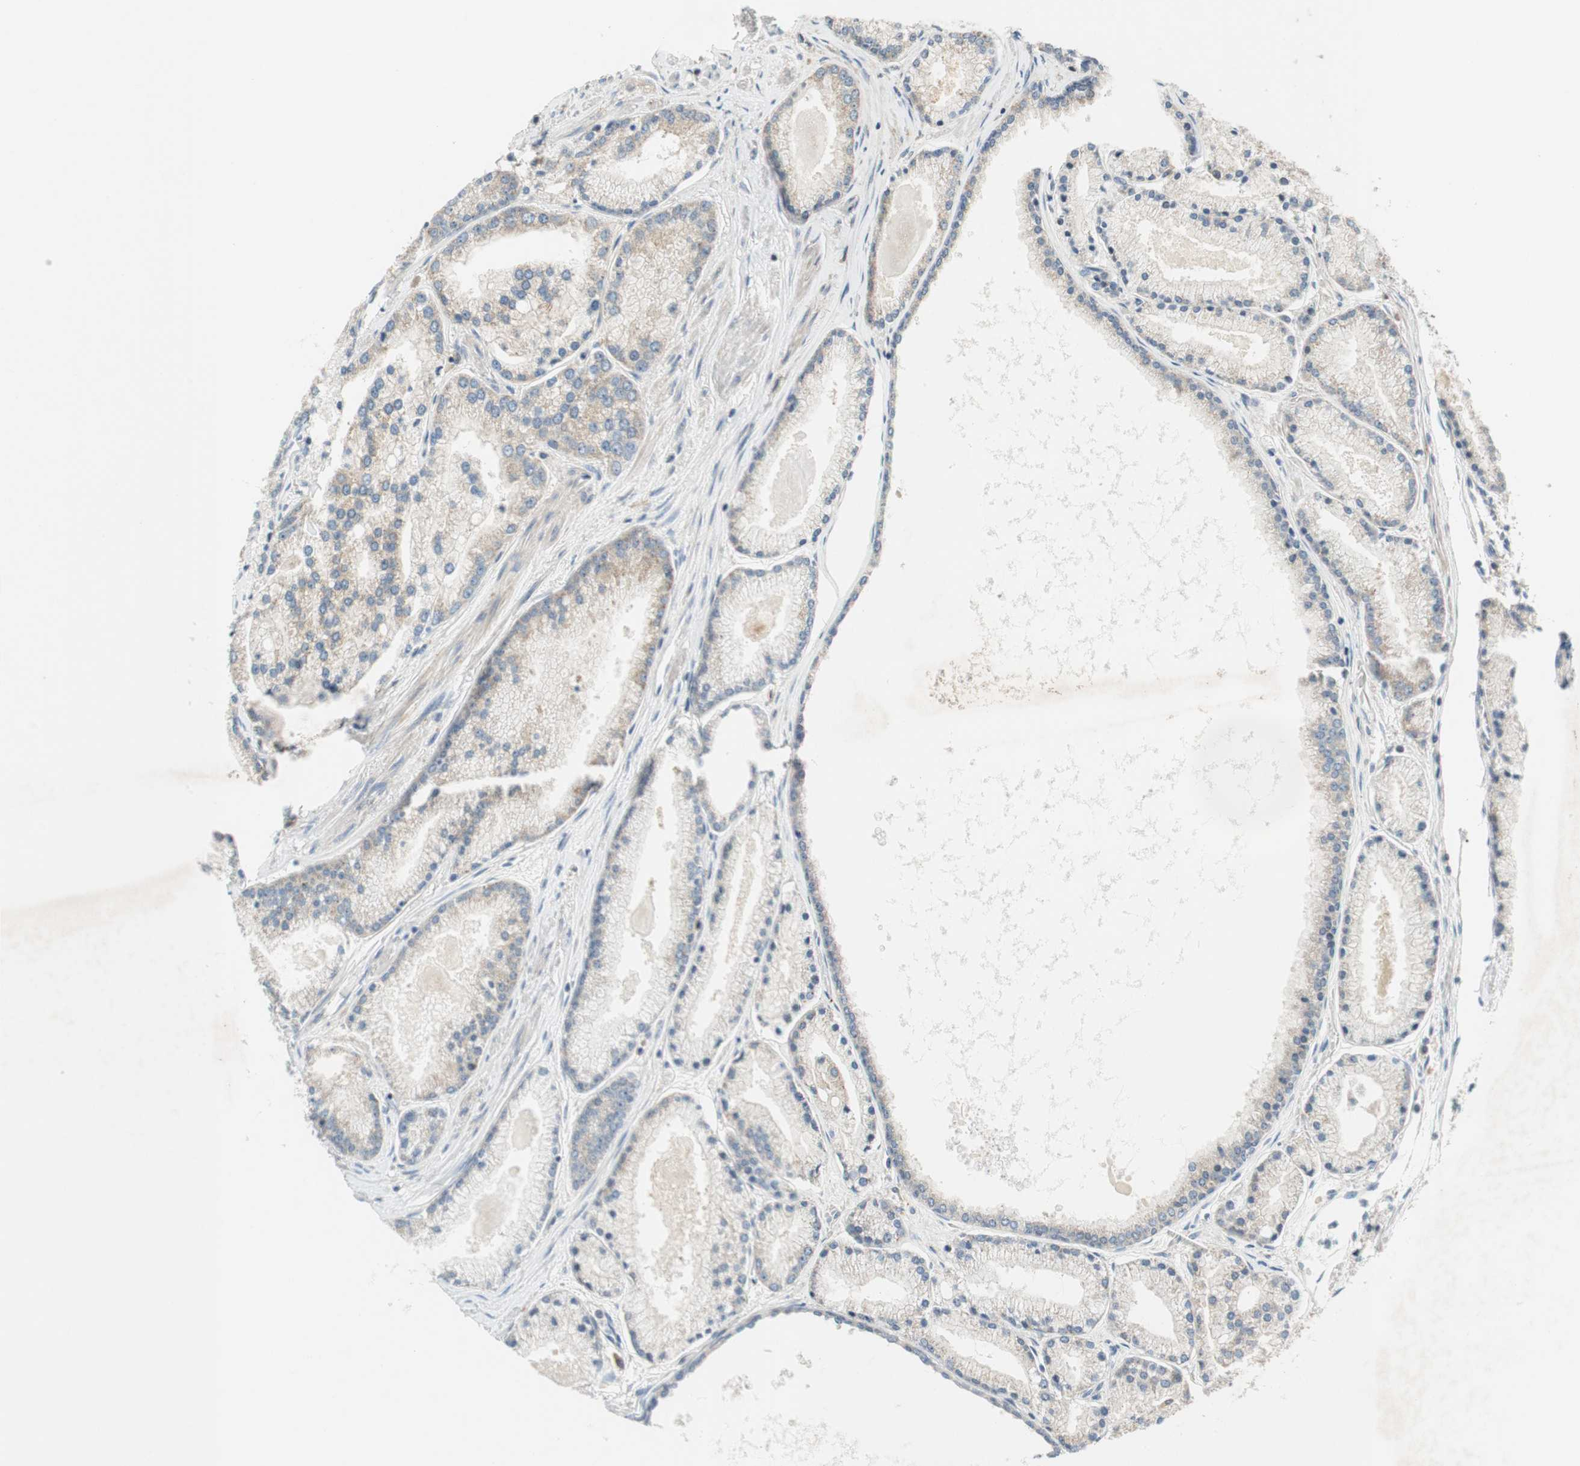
{"staining": {"intensity": "weak", "quantity": "25%-75%", "location": "cytoplasmic/membranous"}, "tissue": "prostate cancer", "cell_type": "Tumor cells", "image_type": "cancer", "snomed": [{"axis": "morphology", "description": "Adenocarcinoma, High grade"}, {"axis": "topography", "description": "Prostate"}], "caption": "Immunohistochemical staining of human prostate adenocarcinoma (high-grade) shows low levels of weak cytoplasmic/membranous expression in about 25%-75% of tumor cells.", "gene": "GATD1", "patient": {"sex": "male", "age": 61}}